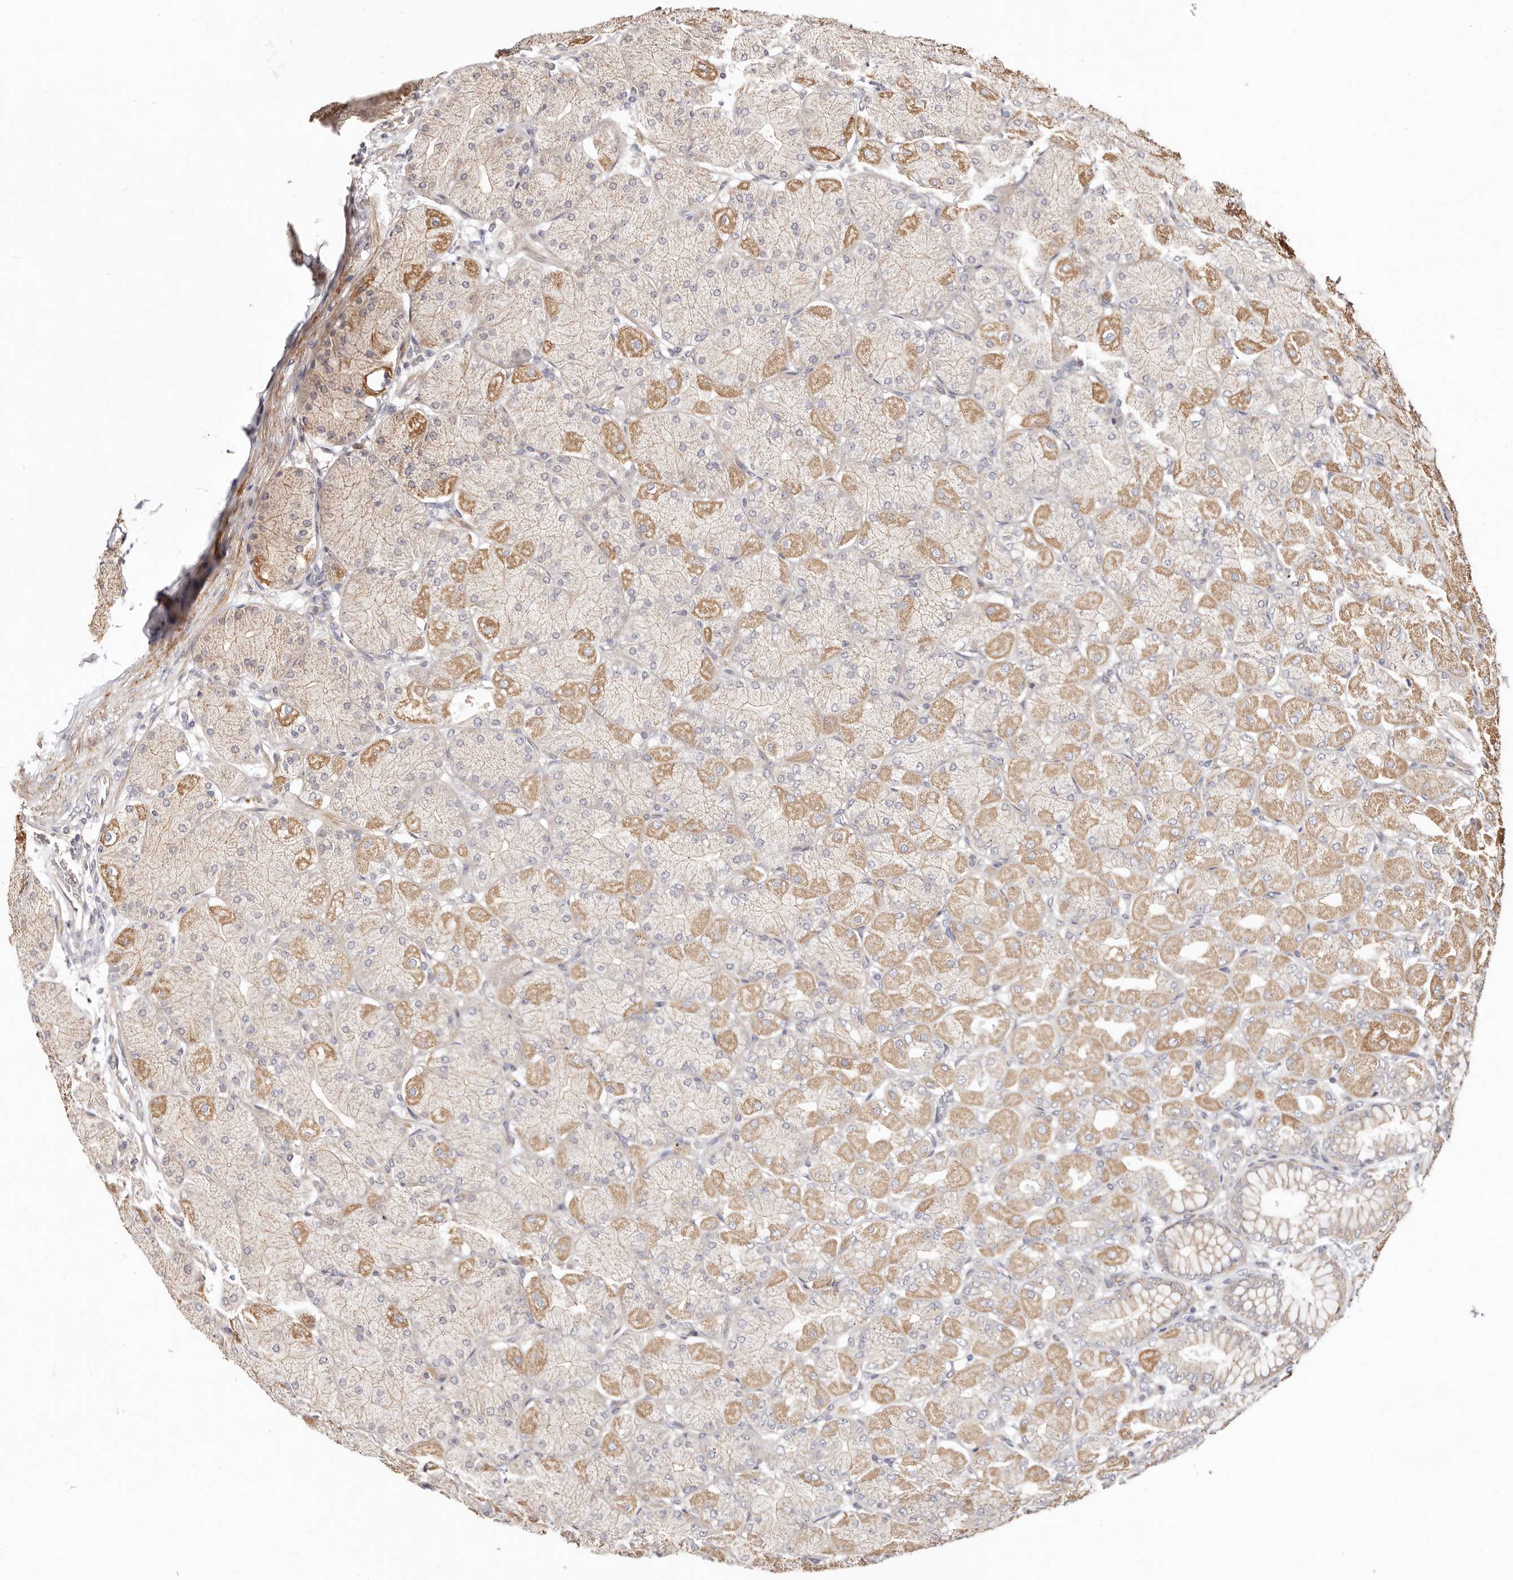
{"staining": {"intensity": "moderate", "quantity": "25%-75%", "location": "cytoplasmic/membranous"}, "tissue": "stomach", "cell_type": "Glandular cells", "image_type": "normal", "snomed": [{"axis": "morphology", "description": "Normal tissue, NOS"}, {"axis": "topography", "description": "Stomach, upper"}], "caption": "Glandular cells reveal moderate cytoplasmic/membranous staining in about 25%-75% of cells in unremarkable stomach. (DAB IHC, brown staining for protein, blue staining for nuclei).", "gene": "MAPK1", "patient": {"sex": "female", "age": 56}}